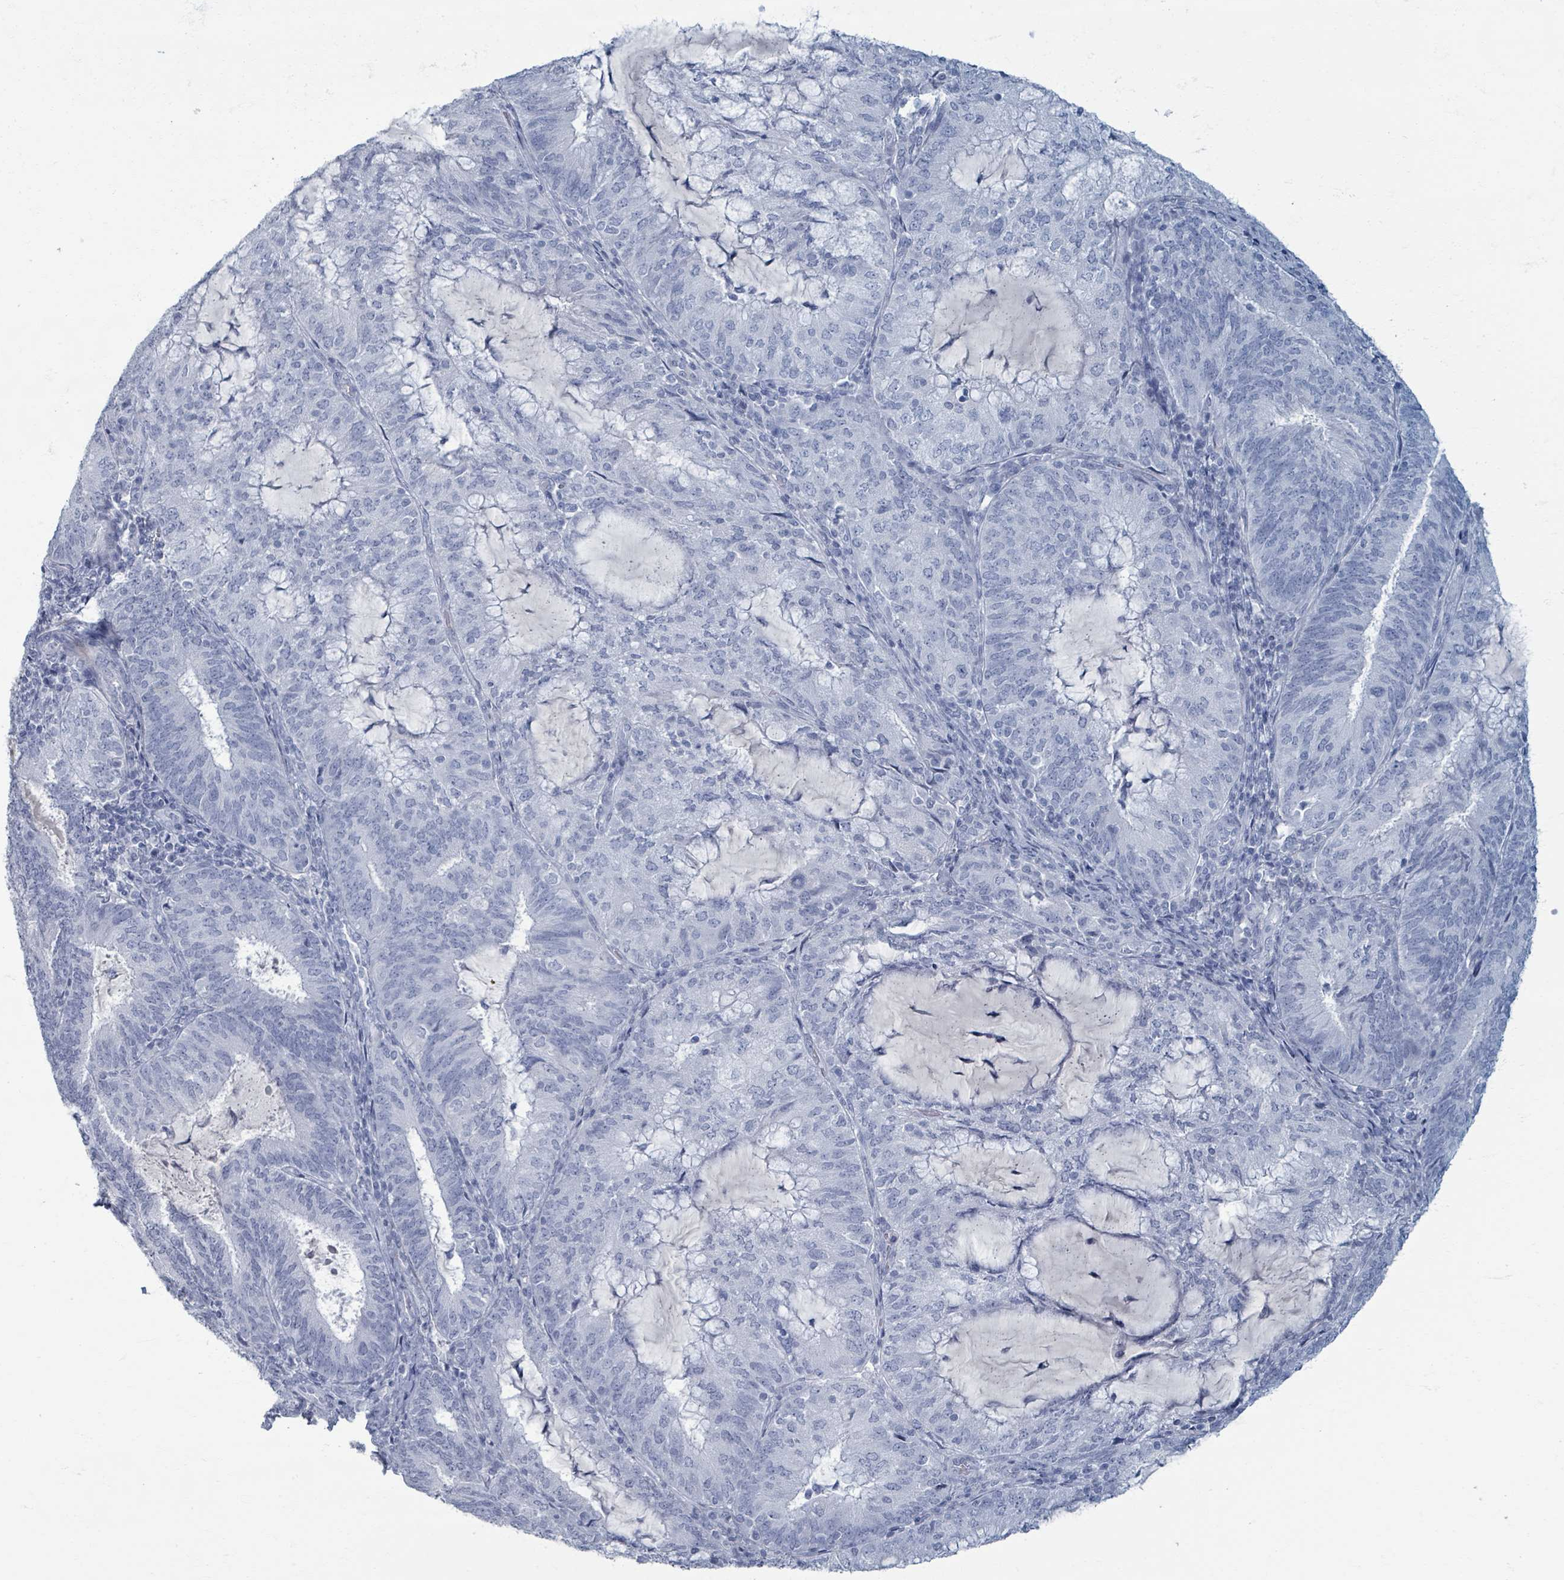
{"staining": {"intensity": "negative", "quantity": "none", "location": "none"}, "tissue": "endometrial cancer", "cell_type": "Tumor cells", "image_type": "cancer", "snomed": [{"axis": "morphology", "description": "Adenocarcinoma, NOS"}, {"axis": "topography", "description": "Endometrium"}], "caption": "An immunohistochemistry image of adenocarcinoma (endometrial) is shown. There is no staining in tumor cells of adenocarcinoma (endometrial).", "gene": "TAS2R1", "patient": {"sex": "female", "age": 81}}